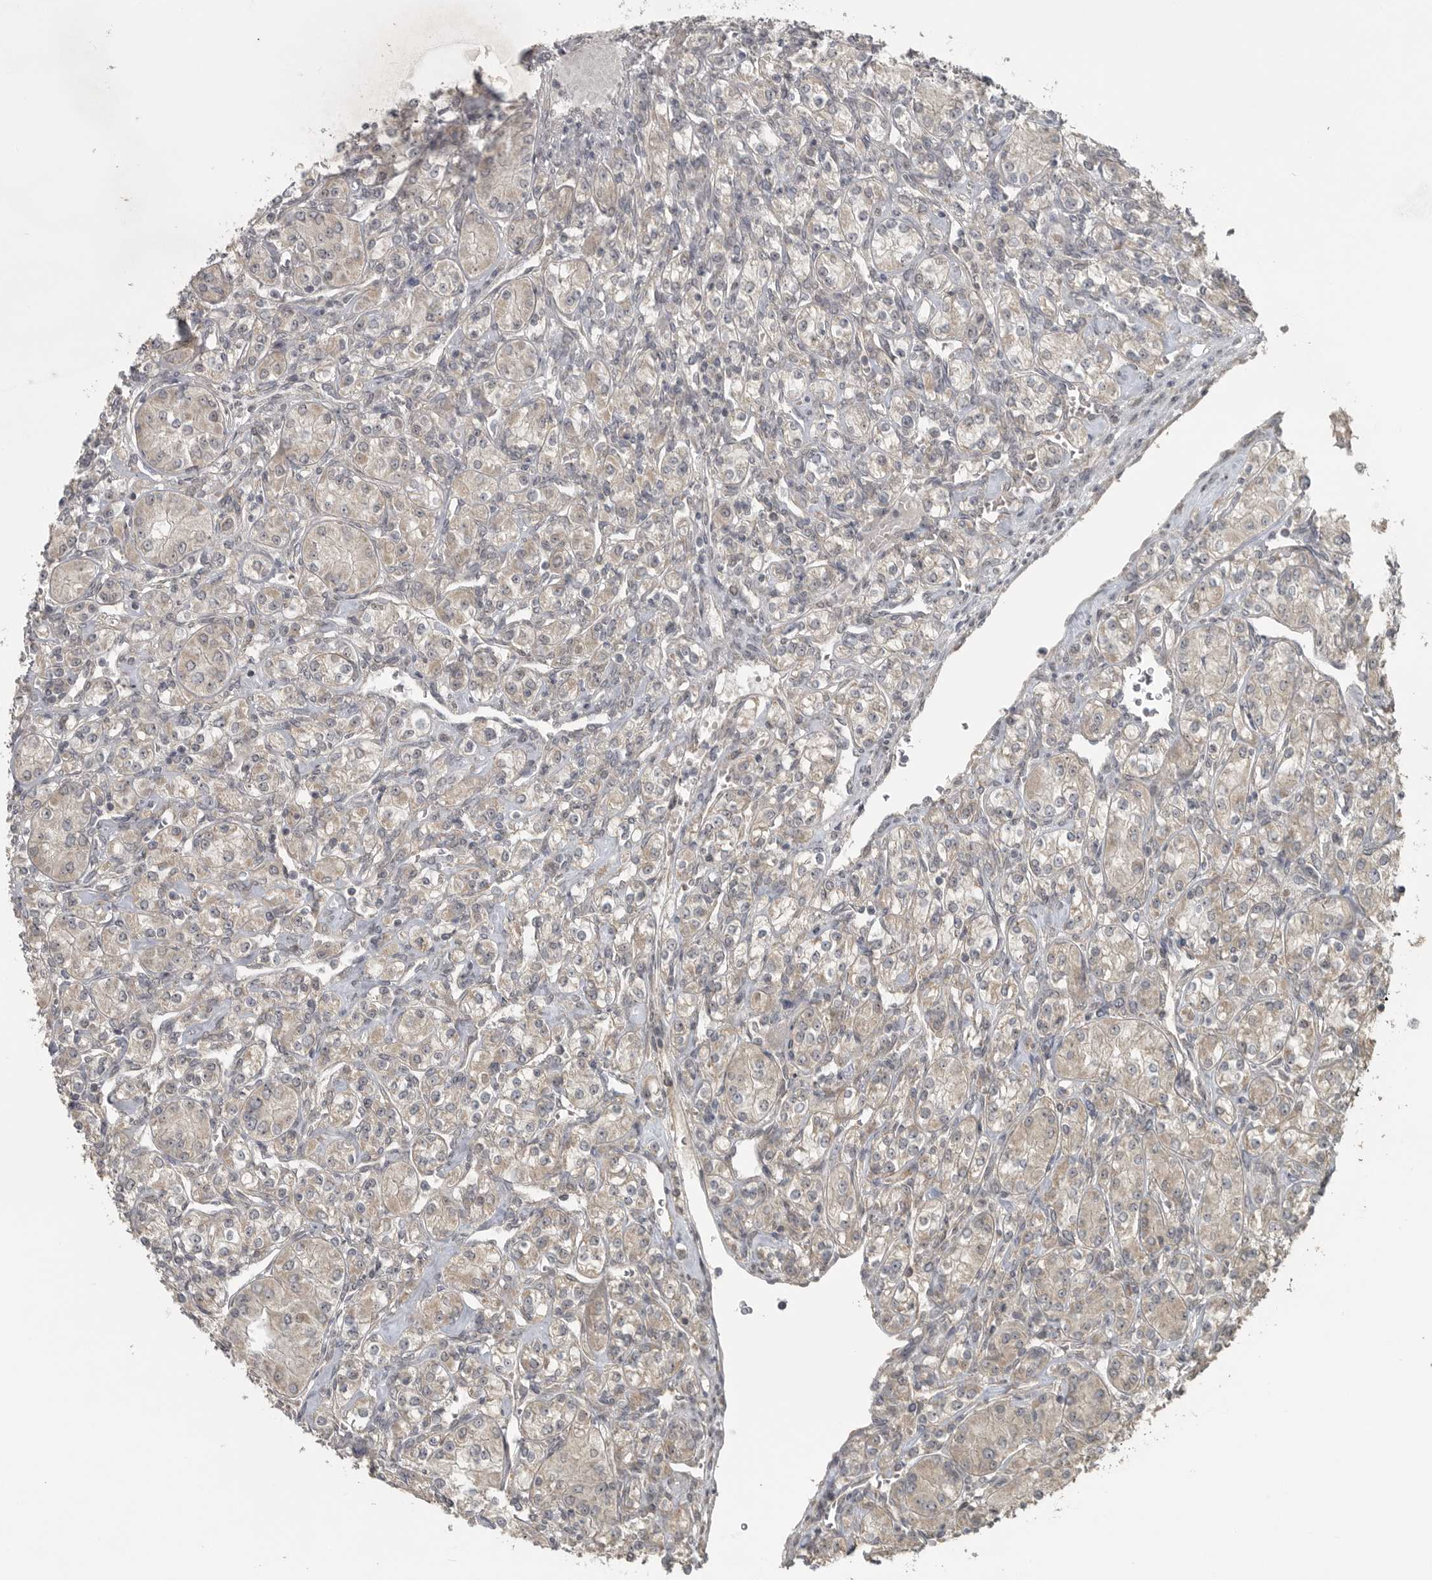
{"staining": {"intensity": "negative", "quantity": "none", "location": "none"}, "tissue": "renal cancer", "cell_type": "Tumor cells", "image_type": "cancer", "snomed": [{"axis": "morphology", "description": "Adenocarcinoma, NOS"}, {"axis": "topography", "description": "Kidney"}], "caption": "IHC photomicrograph of neoplastic tissue: renal cancer (adenocarcinoma) stained with DAB (3,3'-diaminobenzidine) displays no significant protein expression in tumor cells.", "gene": "LLGL1", "patient": {"sex": "male", "age": 77}}